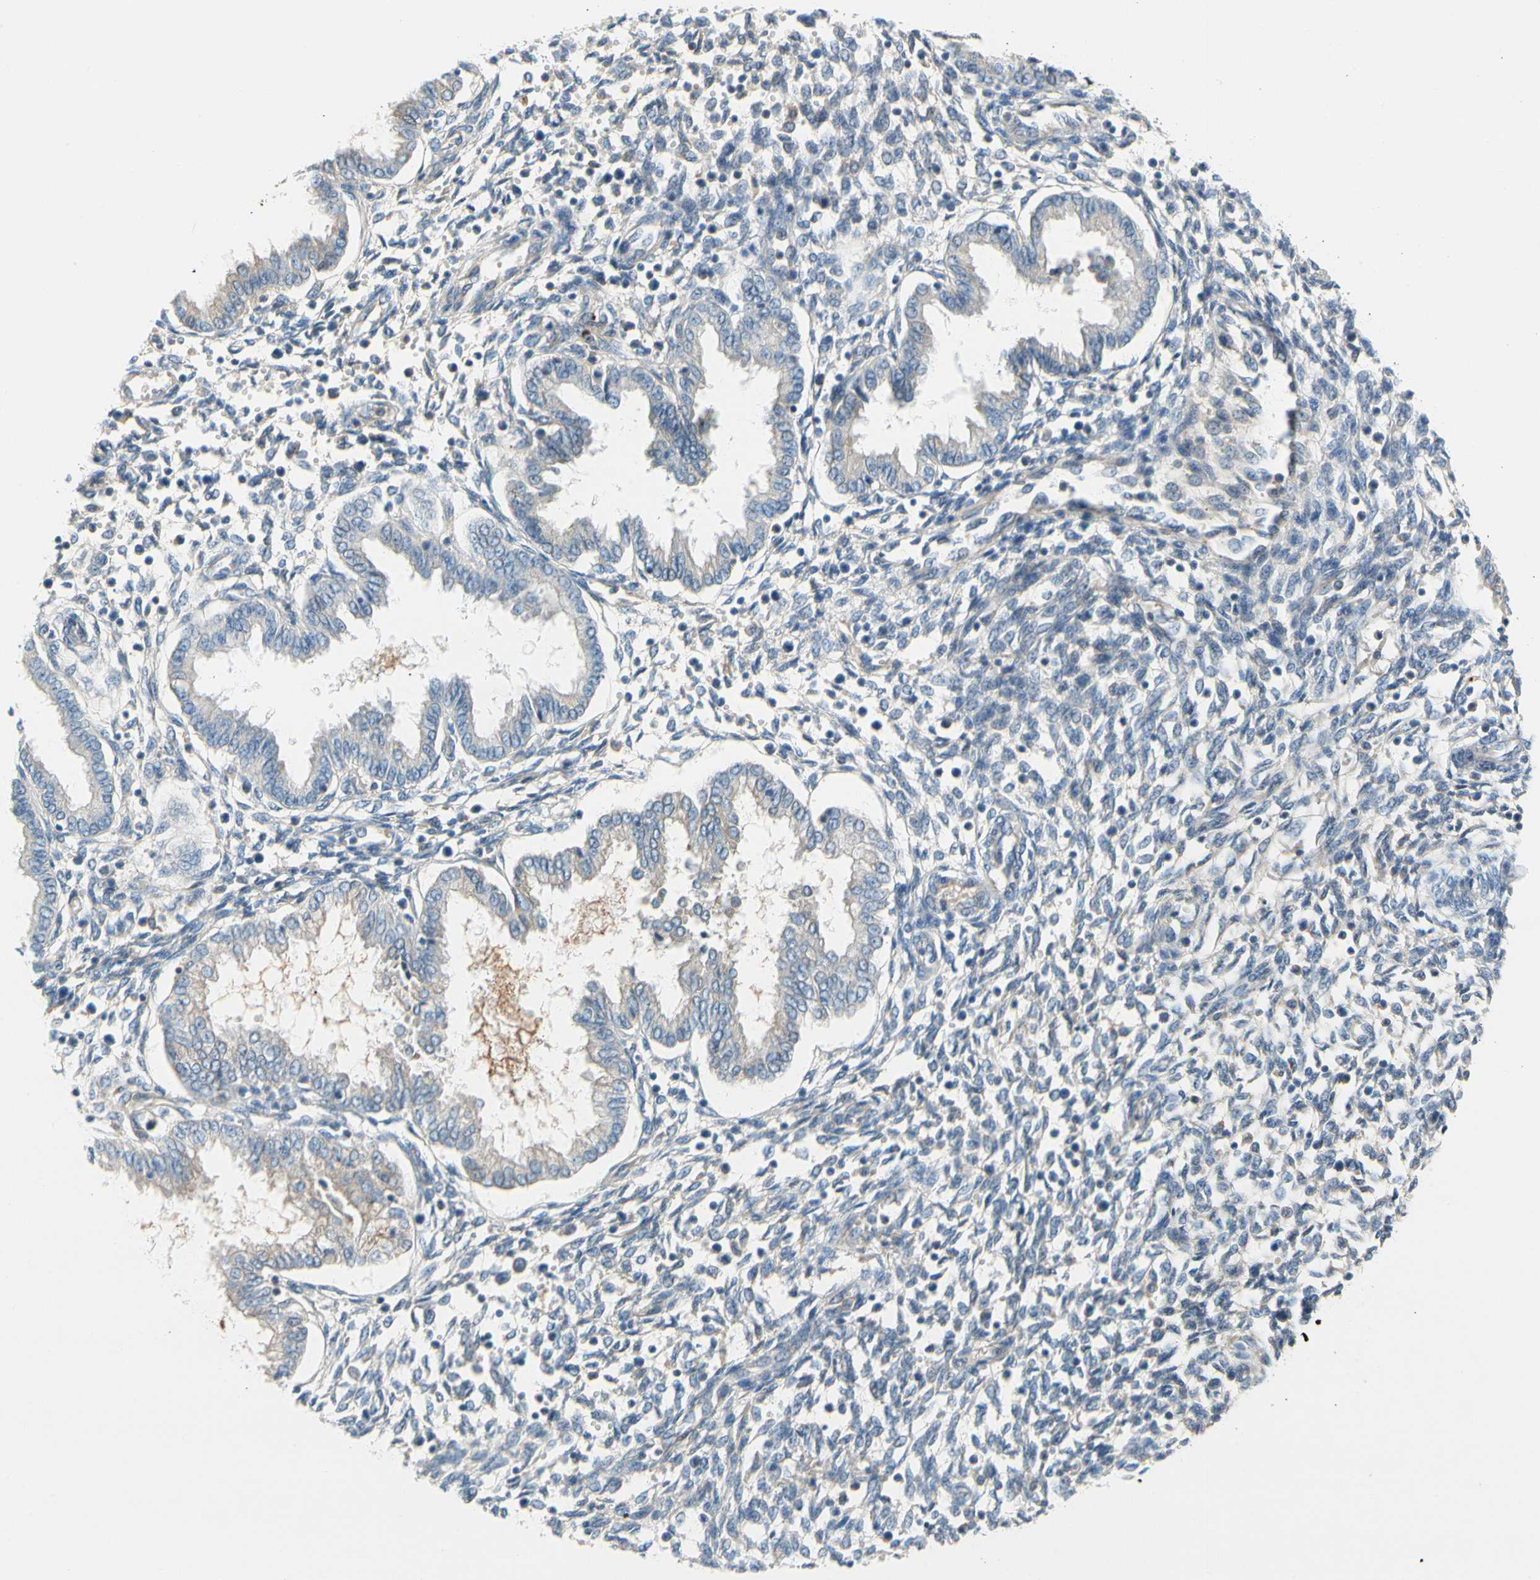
{"staining": {"intensity": "negative", "quantity": "none", "location": "none"}, "tissue": "endometrium", "cell_type": "Cells in endometrial stroma", "image_type": "normal", "snomed": [{"axis": "morphology", "description": "Normal tissue, NOS"}, {"axis": "topography", "description": "Endometrium"}], "caption": "Immunohistochemical staining of normal human endometrium exhibits no significant positivity in cells in endometrial stroma.", "gene": "CNDP1", "patient": {"sex": "female", "age": 33}}